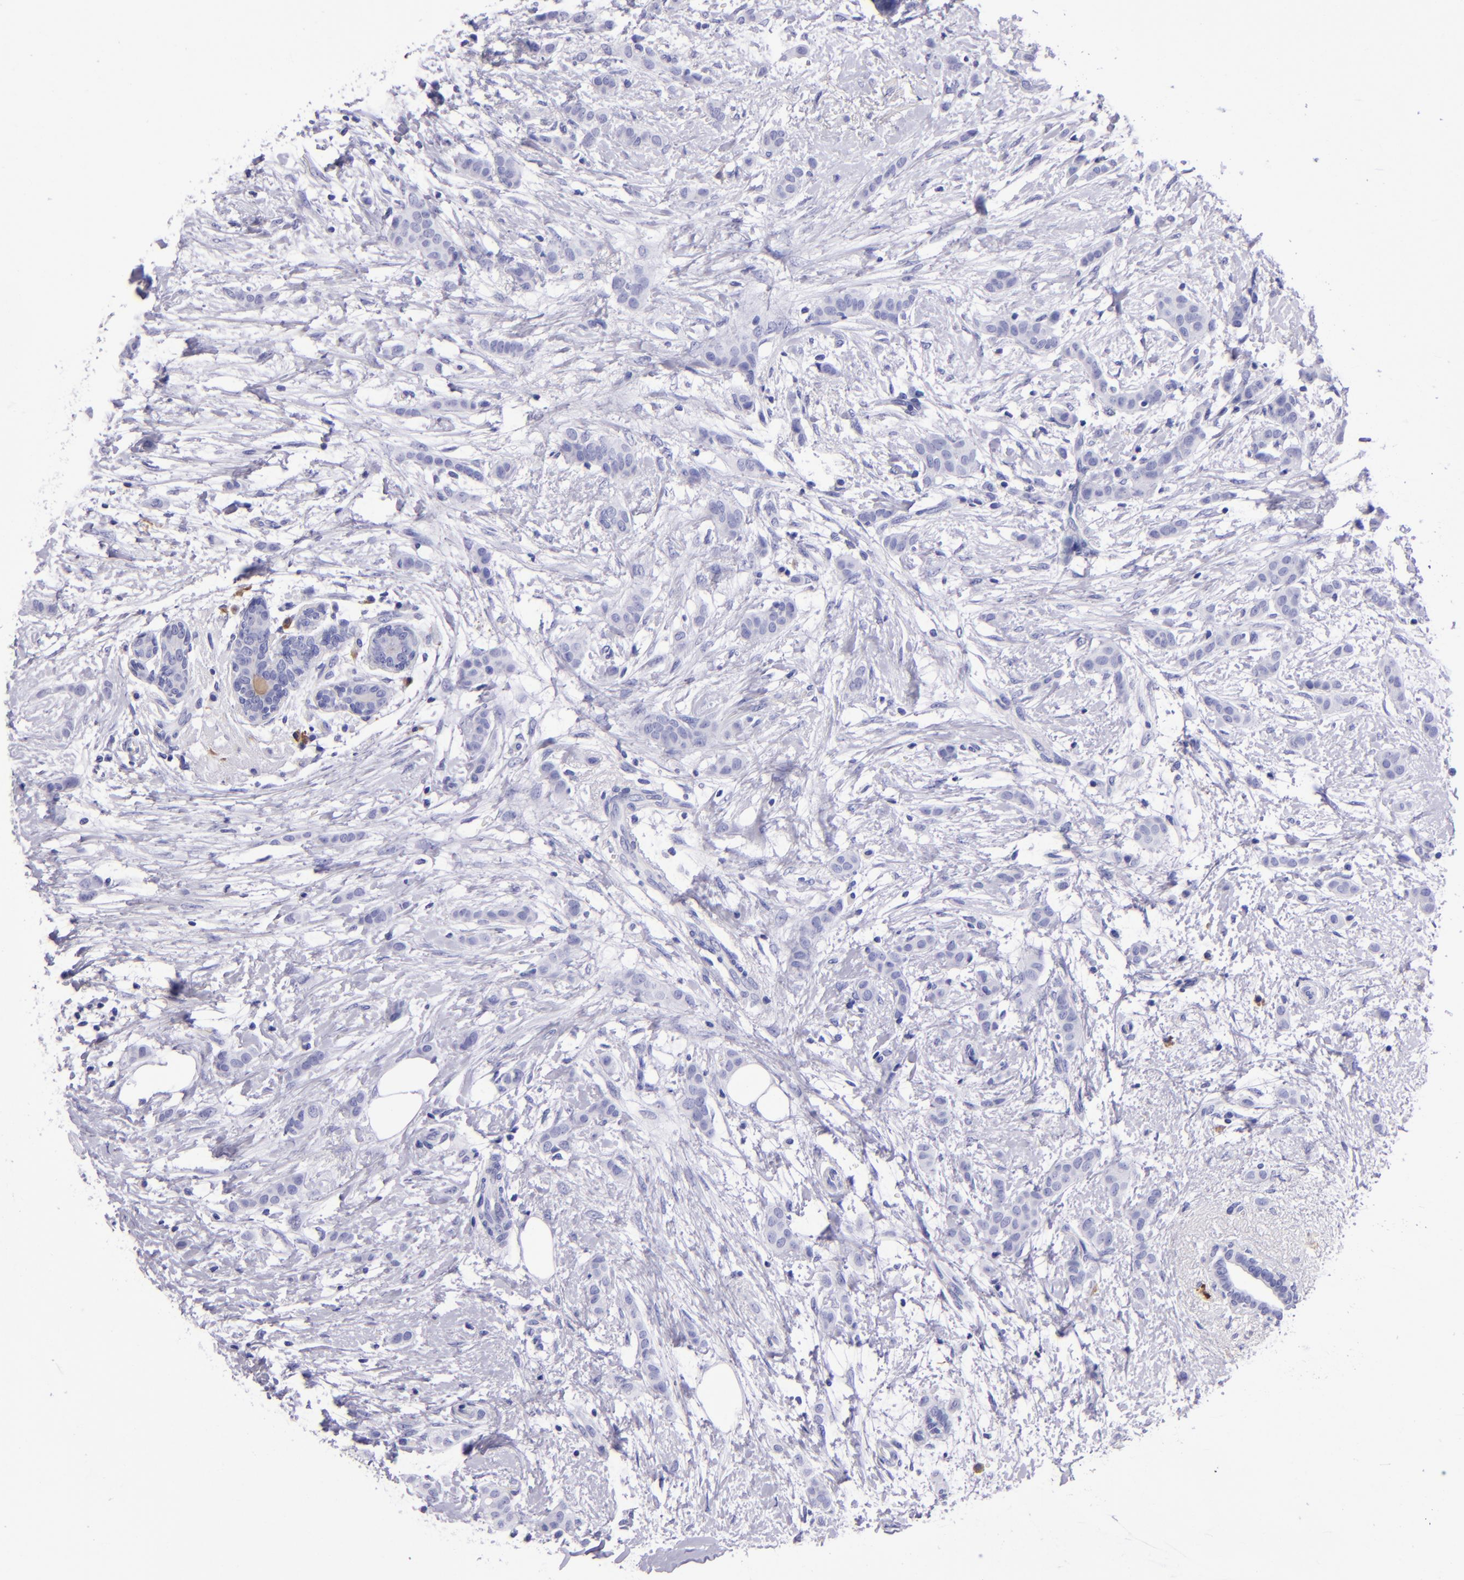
{"staining": {"intensity": "negative", "quantity": "none", "location": "none"}, "tissue": "breast cancer", "cell_type": "Tumor cells", "image_type": "cancer", "snomed": [{"axis": "morphology", "description": "Lobular carcinoma"}, {"axis": "topography", "description": "Breast"}], "caption": "Tumor cells are negative for brown protein staining in breast lobular carcinoma.", "gene": "TYRP1", "patient": {"sex": "female", "age": 55}}